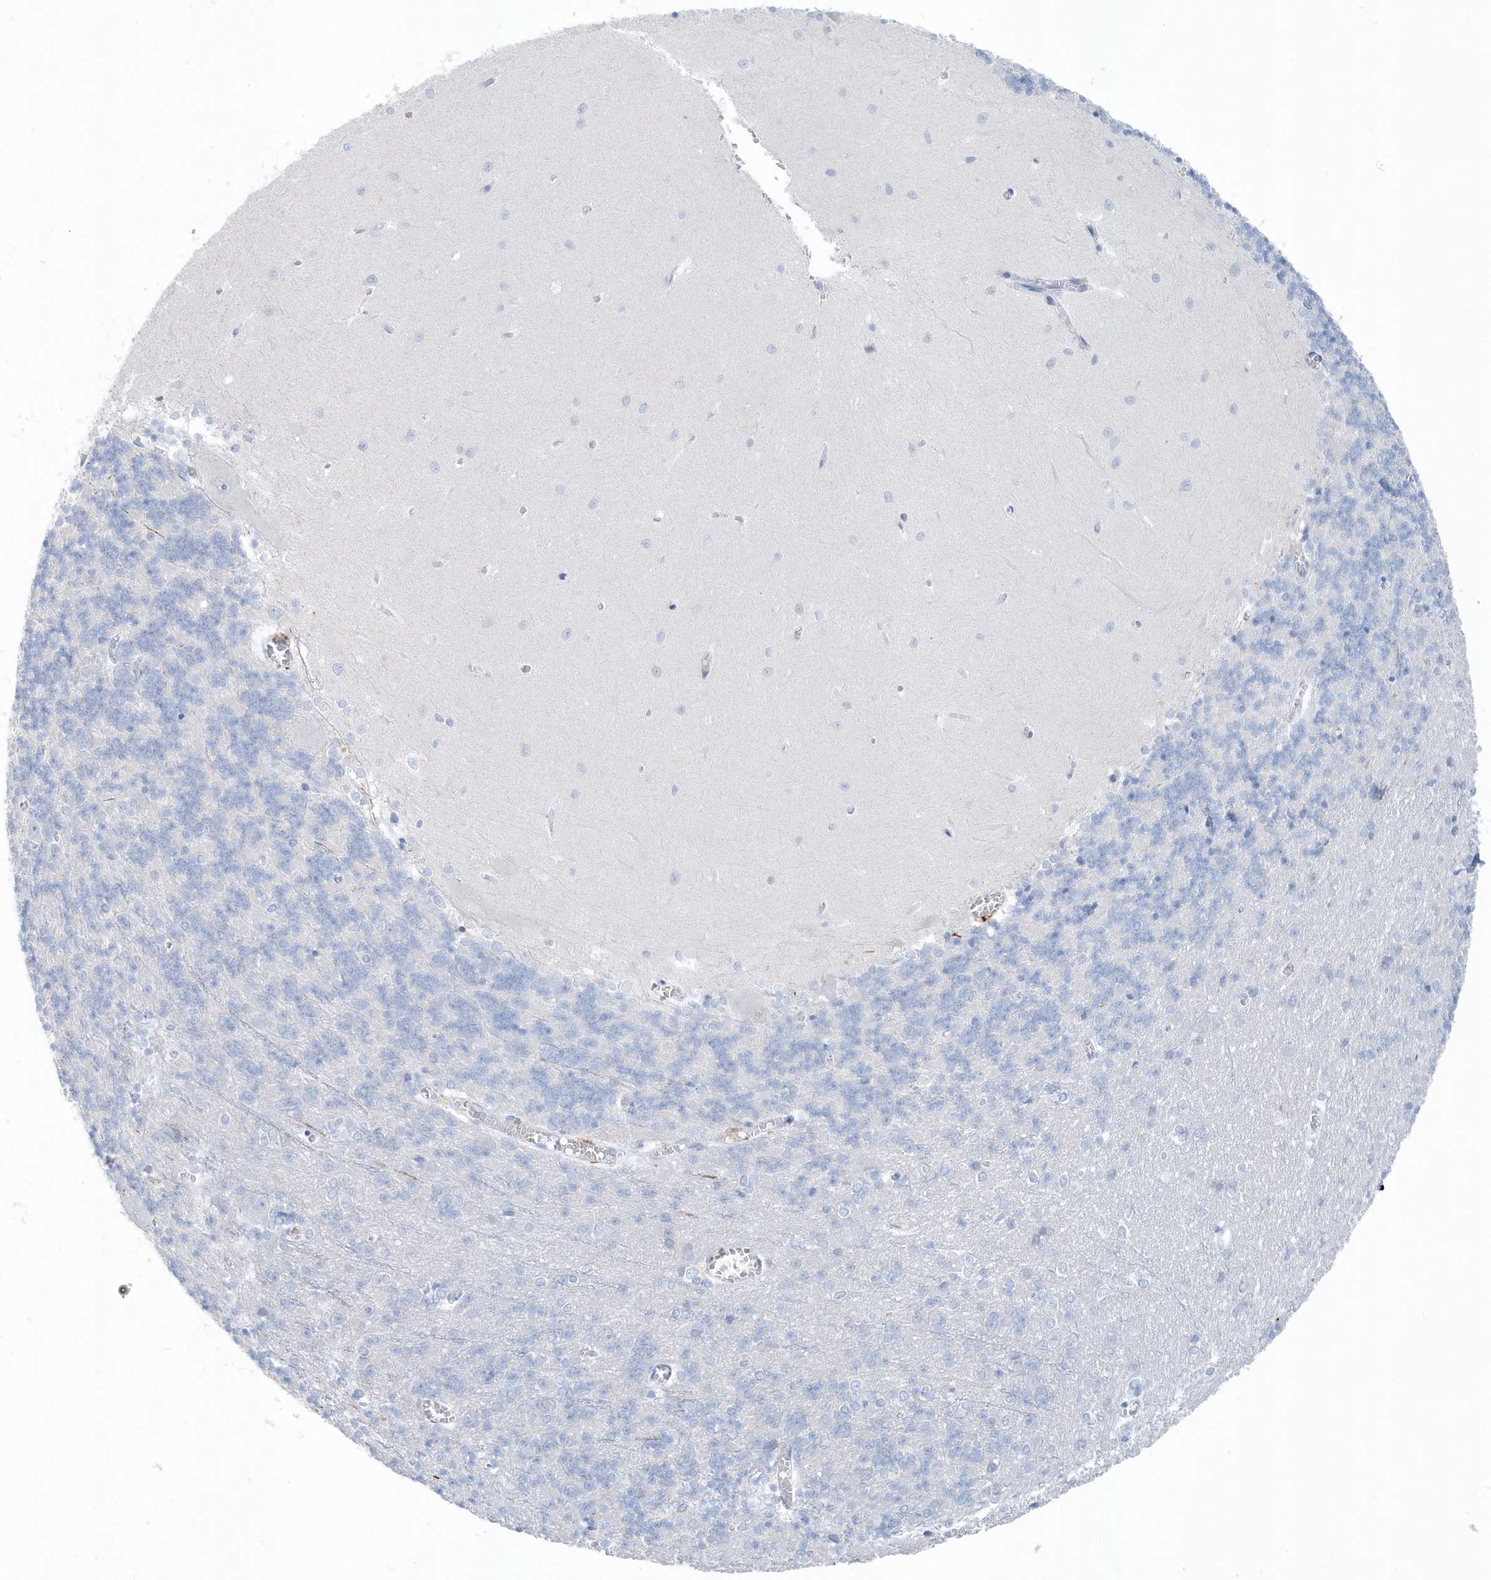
{"staining": {"intensity": "negative", "quantity": "none", "location": "none"}, "tissue": "cerebellum", "cell_type": "Cells in granular layer", "image_type": "normal", "snomed": [{"axis": "morphology", "description": "Normal tissue, NOS"}, {"axis": "topography", "description": "Cerebellum"}], "caption": "DAB (3,3'-diaminobenzidine) immunohistochemical staining of benign cerebellum displays no significant staining in cells in granular layer.", "gene": "FAM98A", "patient": {"sex": "male", "age": 37}}